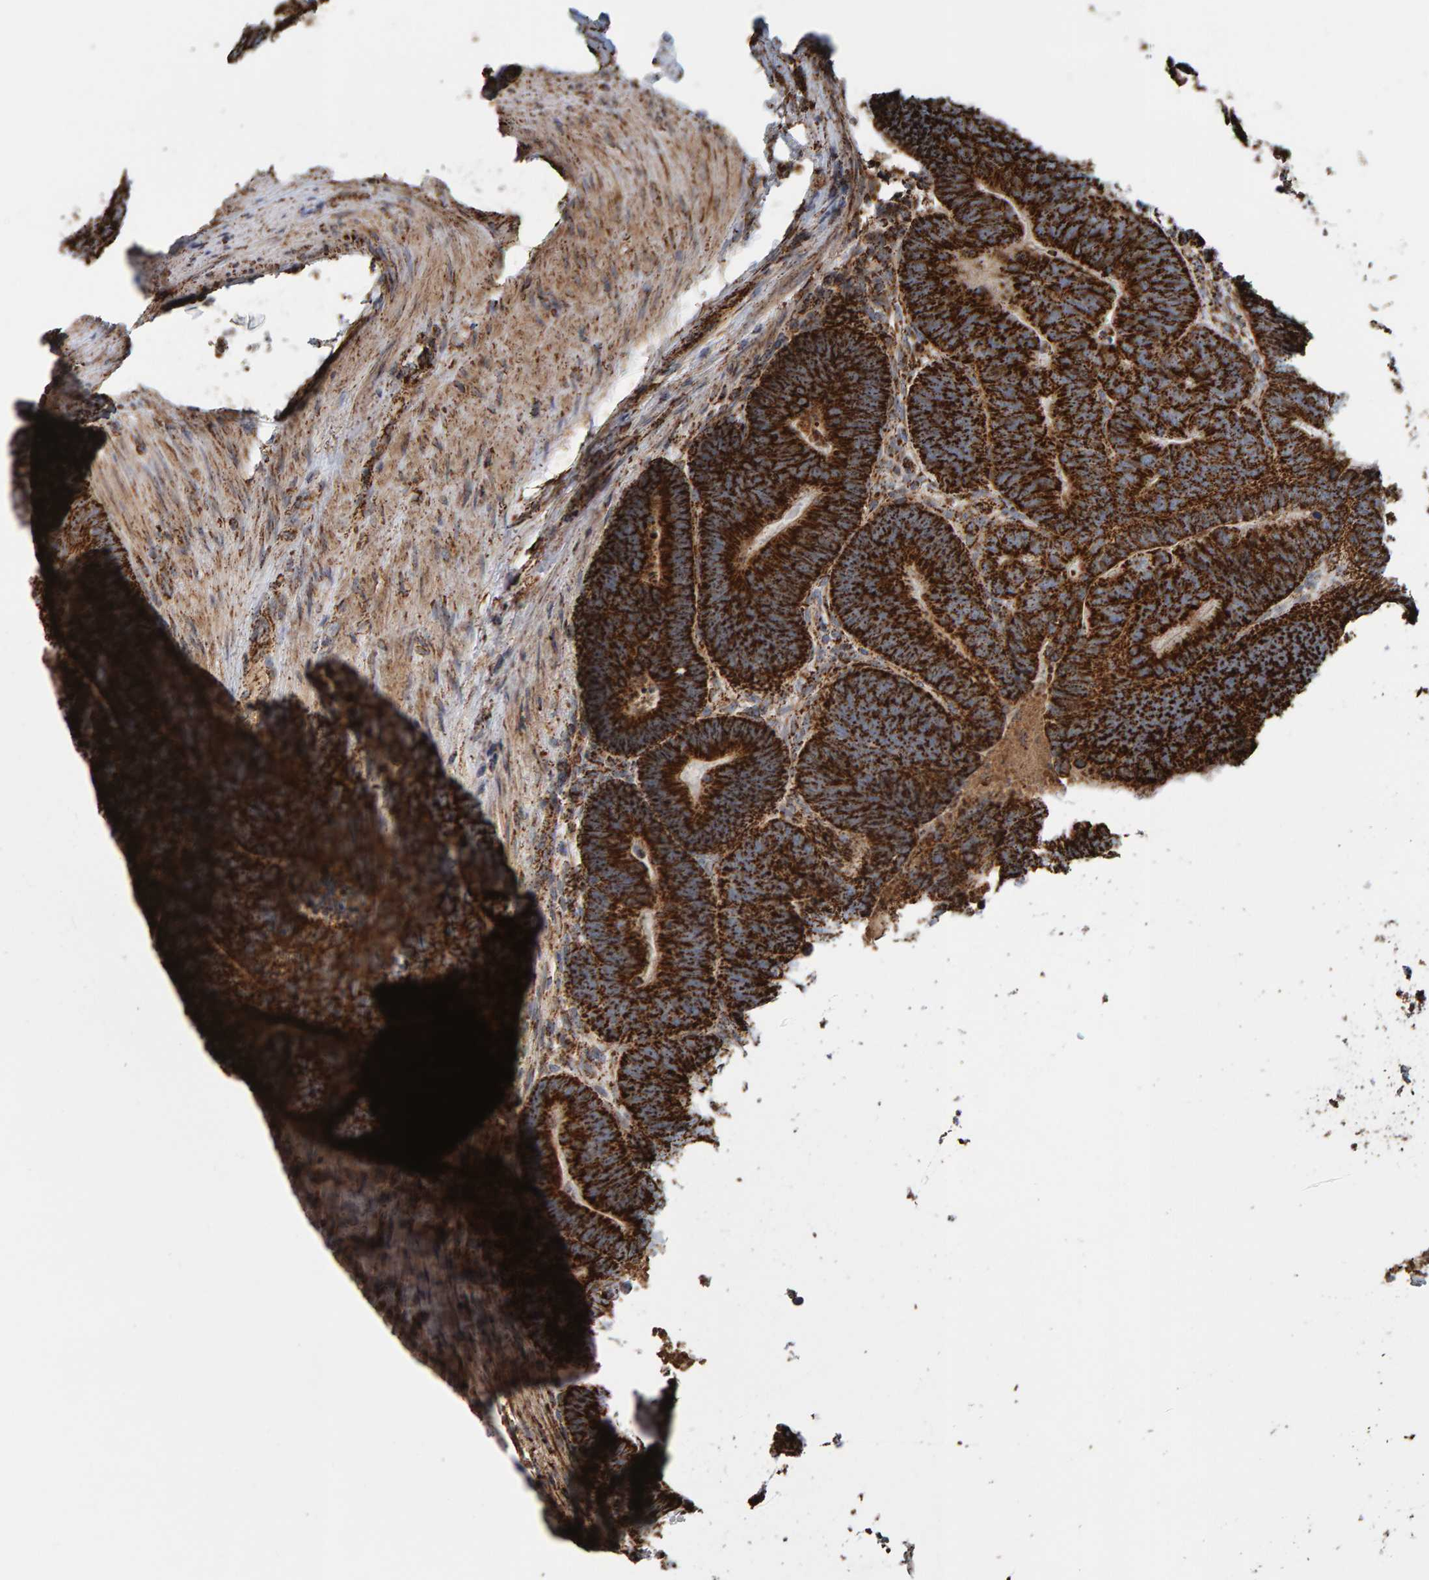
{"staining": {"intensity": "strong", "quantity": ">75%", "location": "cytoplasmic/membranous"}, "tissue": "colorectal cancer", "cell_type": "Tumor cells", "image_type": "cancer", "snomed": [{"axis": "morphology", "description": "Adenocarcinoma, NOS"}, {"axis": "topography", "description": "Colon"}], "caption": "This micrograph shows colorectal cancer (adenocarcinoma) stained with immunohistochemistry to label a protein in brown. The cytoplasmic/membranous of tumor cells show strong positivity for the protein. Nuclei are counter-stained blue.", "gene": "MRPL45", "patient": {"sex": "female", "age": 67}}